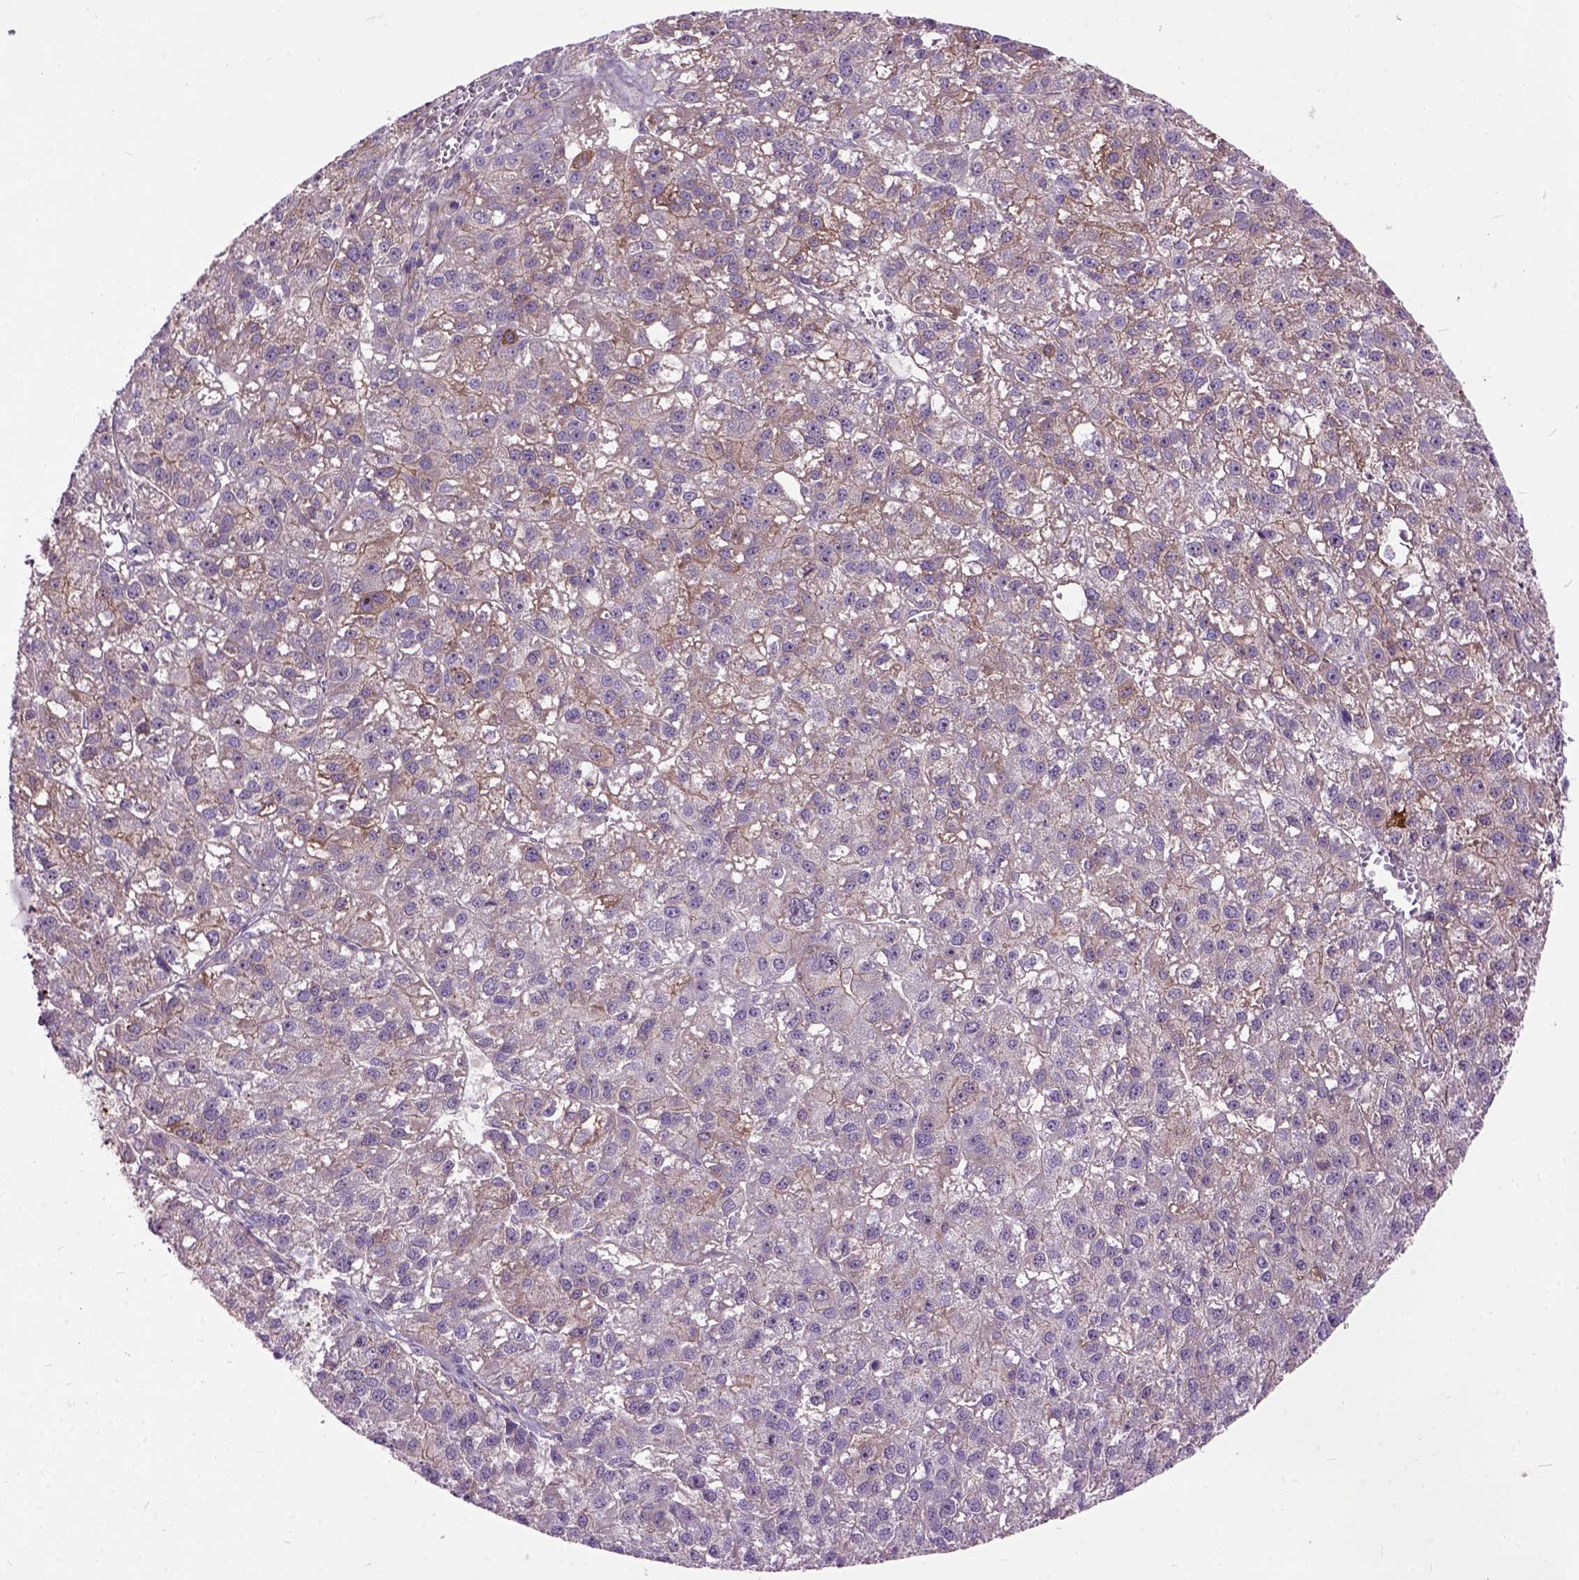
{"staining": {"intensity": "moderate", "quantity": ">75%", "location": "cytoplasmic/membranous"}, "tissue": "liver cancer", "cell_type": "Tumor cells", "image_type": "cancer", "snomed": [{"axis": "morphology", "description": "Carcinoma, Hepatocellular, NOS"}, {"axis": "topography", "description": "Liver"}], "caption": "Moderate cytoplasmic/membranous protein positivity is appreciated in about >75% of tumor cells in hepatocellular carcinoma (liver). The staining was performed using DAB to visualize the protein expression in brown, while the nuclei were stained in blue with hematoxylin (Magnification: 20x).", "gene": "MAPT", "patient": {"sex": "female", "age": 70}}